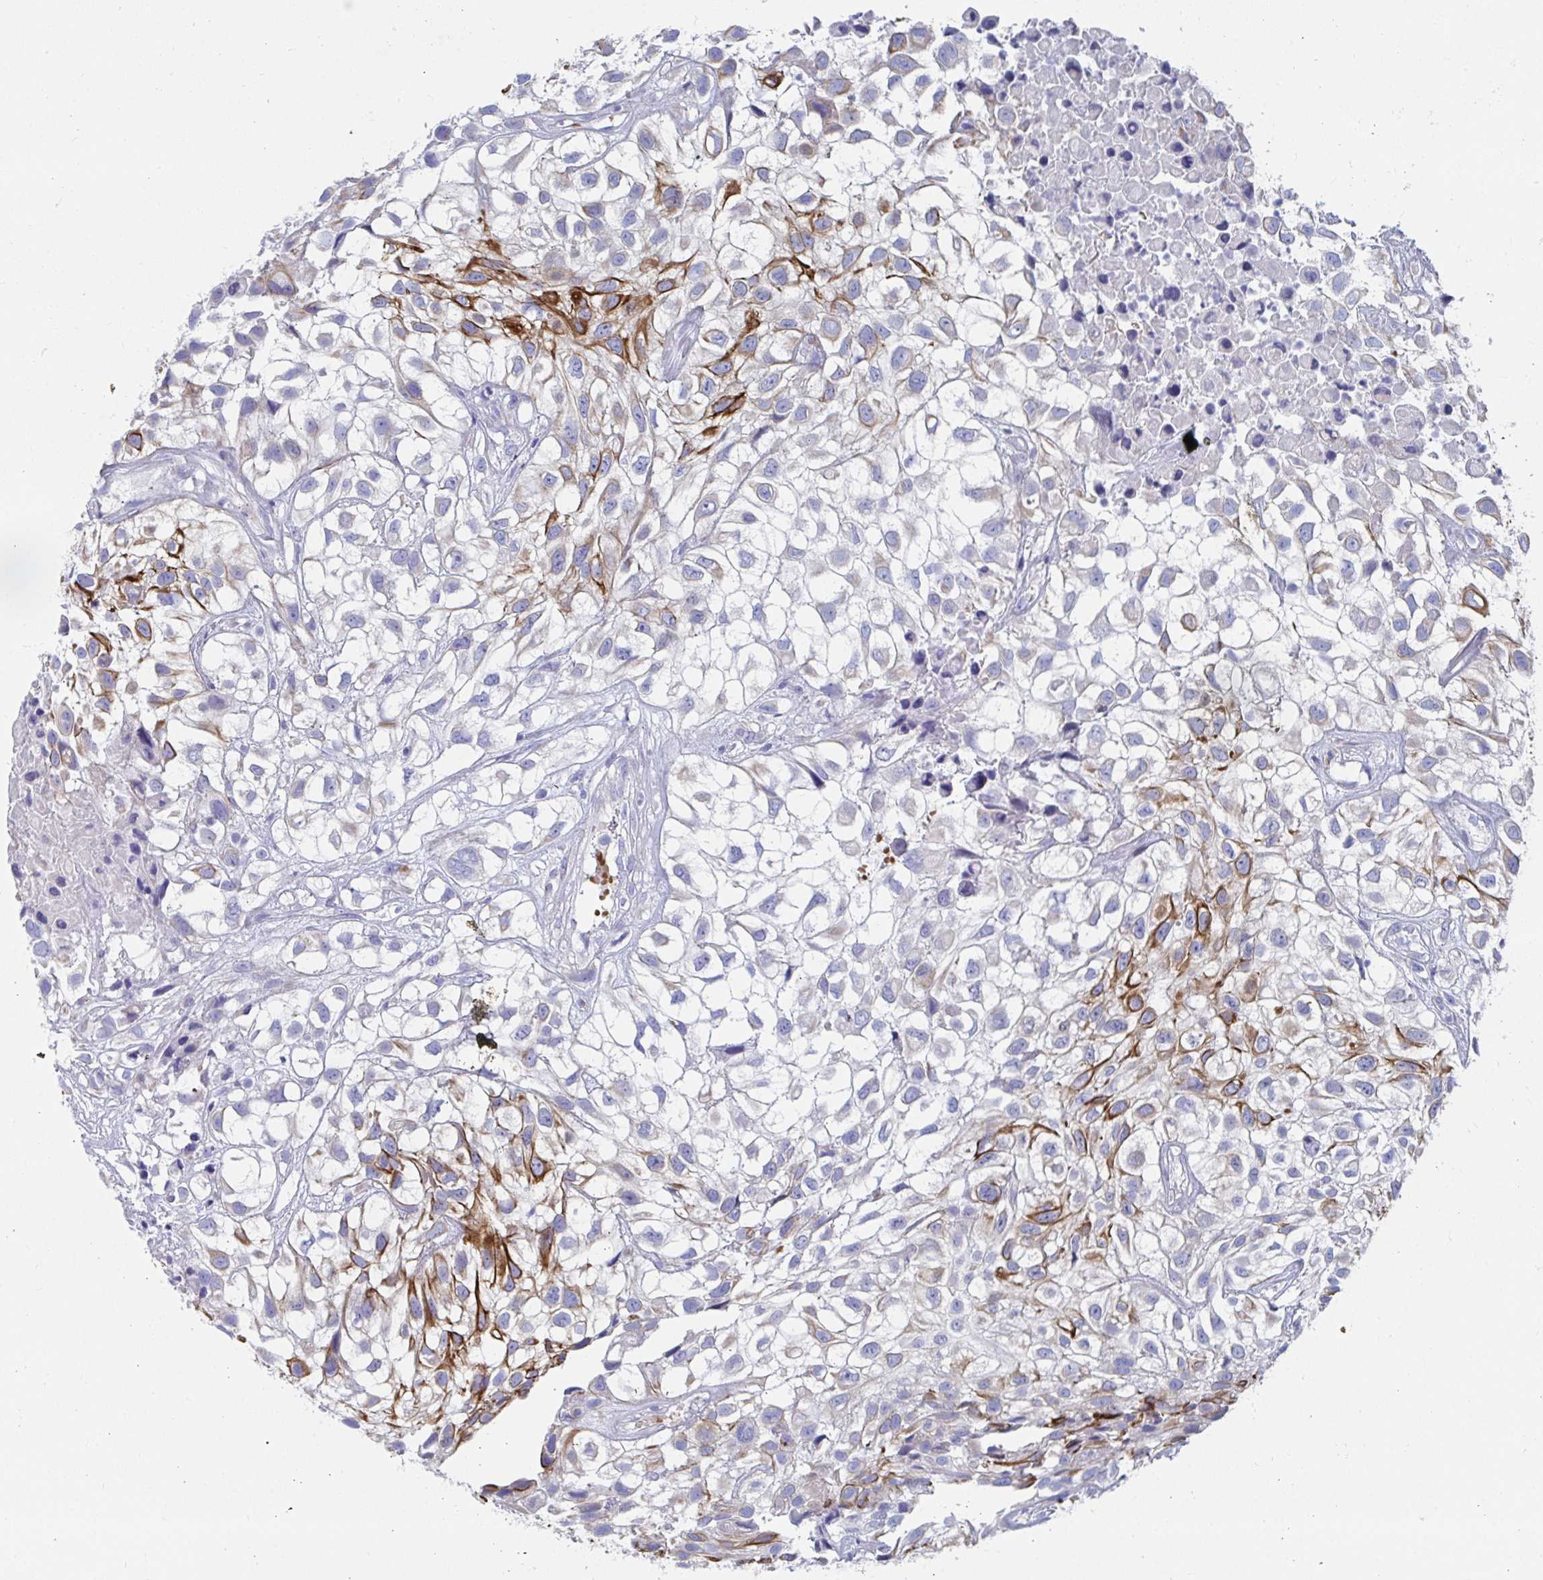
{"staining": {"intensity": "strong", "quantity": "<25%", "location": "cytoplasmic/membranous"}, "tissue": "urothelial cancer", "cell_type": "Tumor cells", "image_type": "cancer", "snomed": [{"axis": "morphology", "description": "Urothelial carcinoma, High grade"}, {"axis": "topography", "description": "Urinary bladder"}], "caption": "A brown stain shows strong cytoplasmic/membranous positivity of a protein in high-grade urothelial carcinoma tumor cells.", "gene": "CLDN8", "patient": {"sex": "male", "age": 56}}